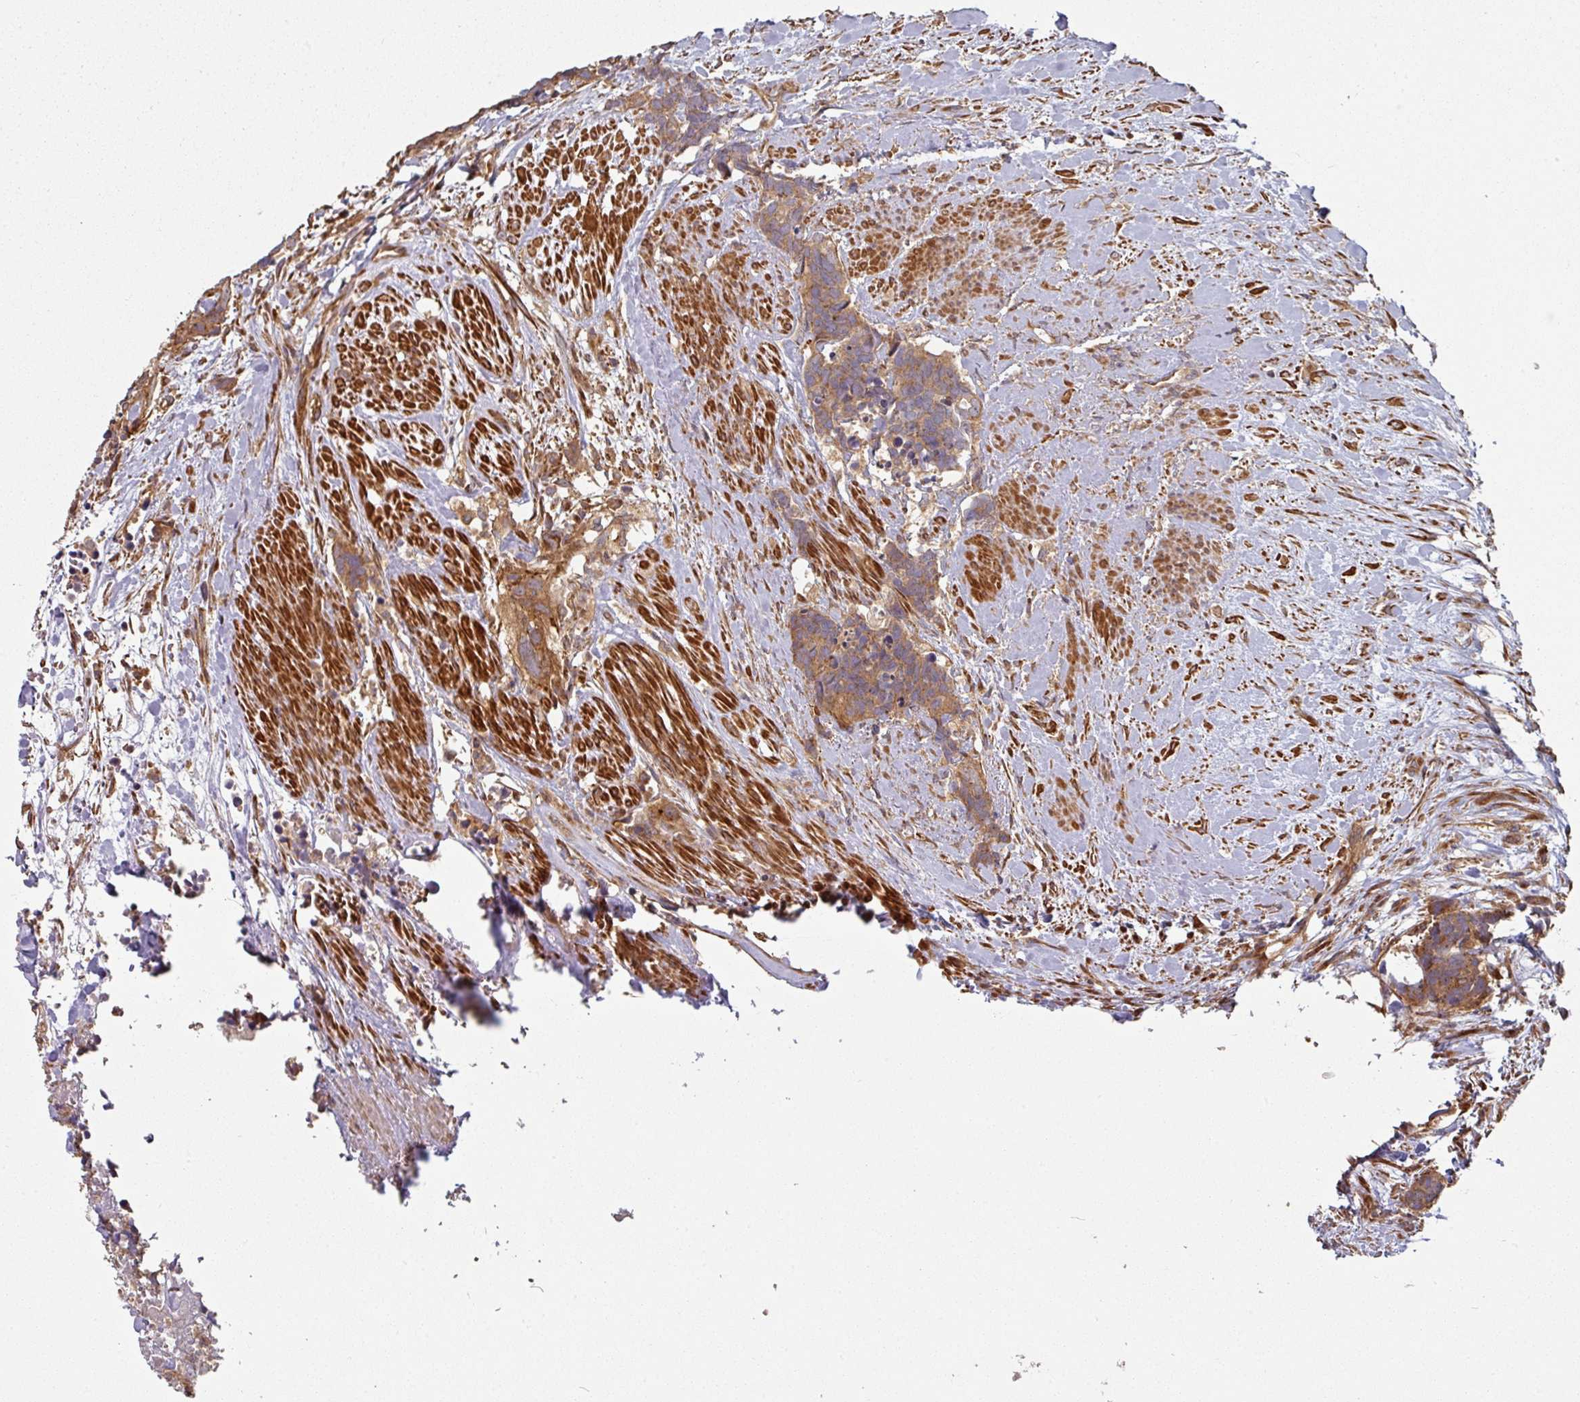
{"staining": {"intensity": "moderate", "quantity": ">75%", "location": "cytoplasmic/membranous"}, "tissue": "carcinoid", "cell_type": "Tumor cells", "image_type": "cancer", "snomed": [{"axis": "morphology", "description": "Carcinoma, NOS"}, {"axis": "morphology", "description": "Carcinoid, malignant, NOS"}, {"axis": "topography", "description": "Prostate"}], "caption": "Immunohistochemical staining of carcinoid (malignant) demonstrates medium levels of moderate cytoplasmic/membranous positivity in approximately >75% of tumor cells.", "gene": "SIK1", "patient": {"sex": "male", "age": 57}}